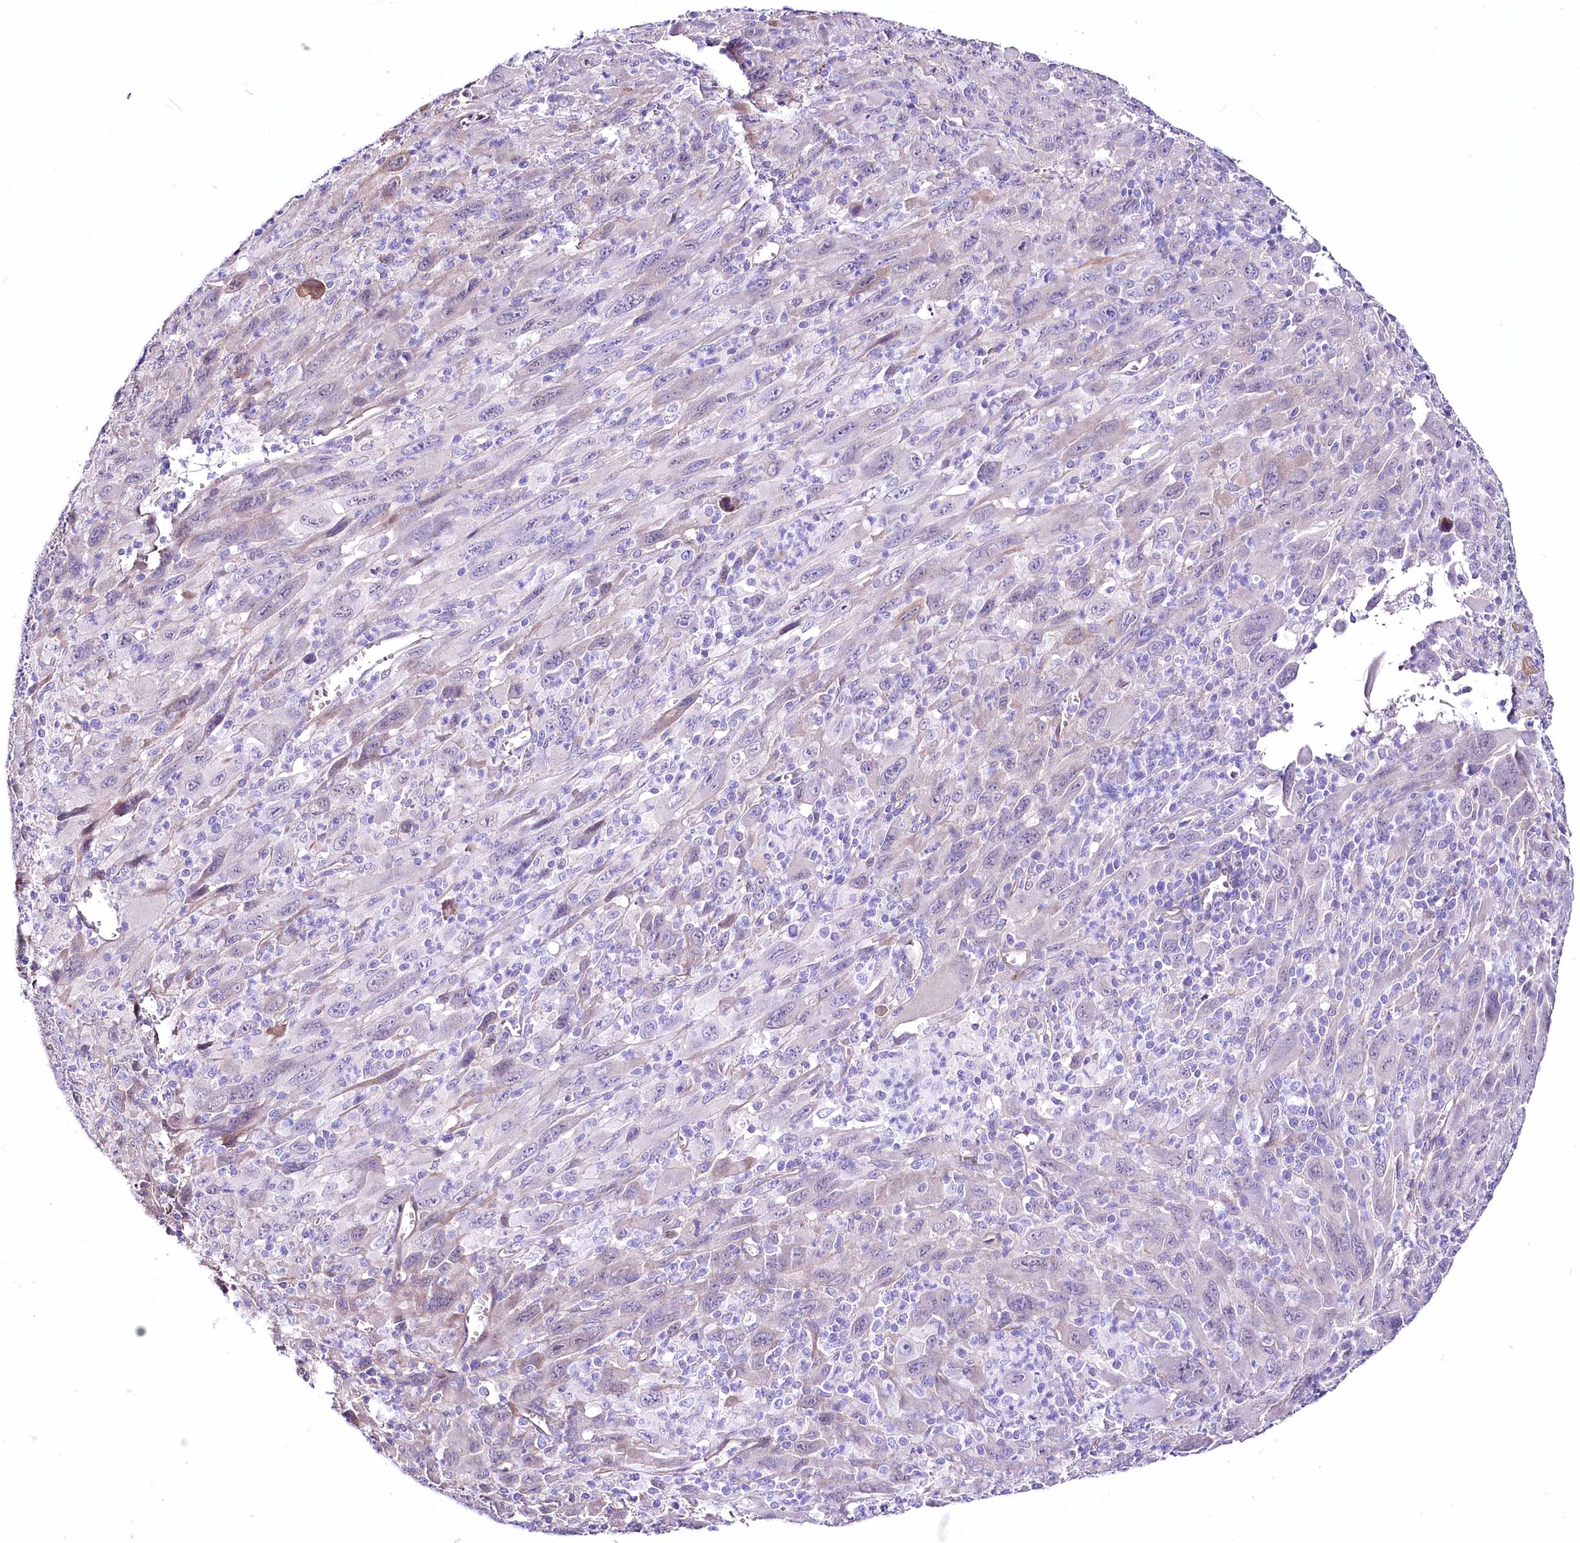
{"staining": {"intensity": "negative", "quantity": "none", "location": "none"}, "tissue": "melanoma", "cell_type": "Tumor cells", "image_type": "cancer", "snomed": [{"axis": "morphology", "description": "Malignant melanoma, Metastatic site"}, {"axis": "topography", "description": "Skin"}], "caption": "The IHC histopathology image has no significant positivity in tumor cells of malignant melanoma (metastatic site) tissue.", "gene": "CEP164", "patient": {"sex": "female", "age": 56}}